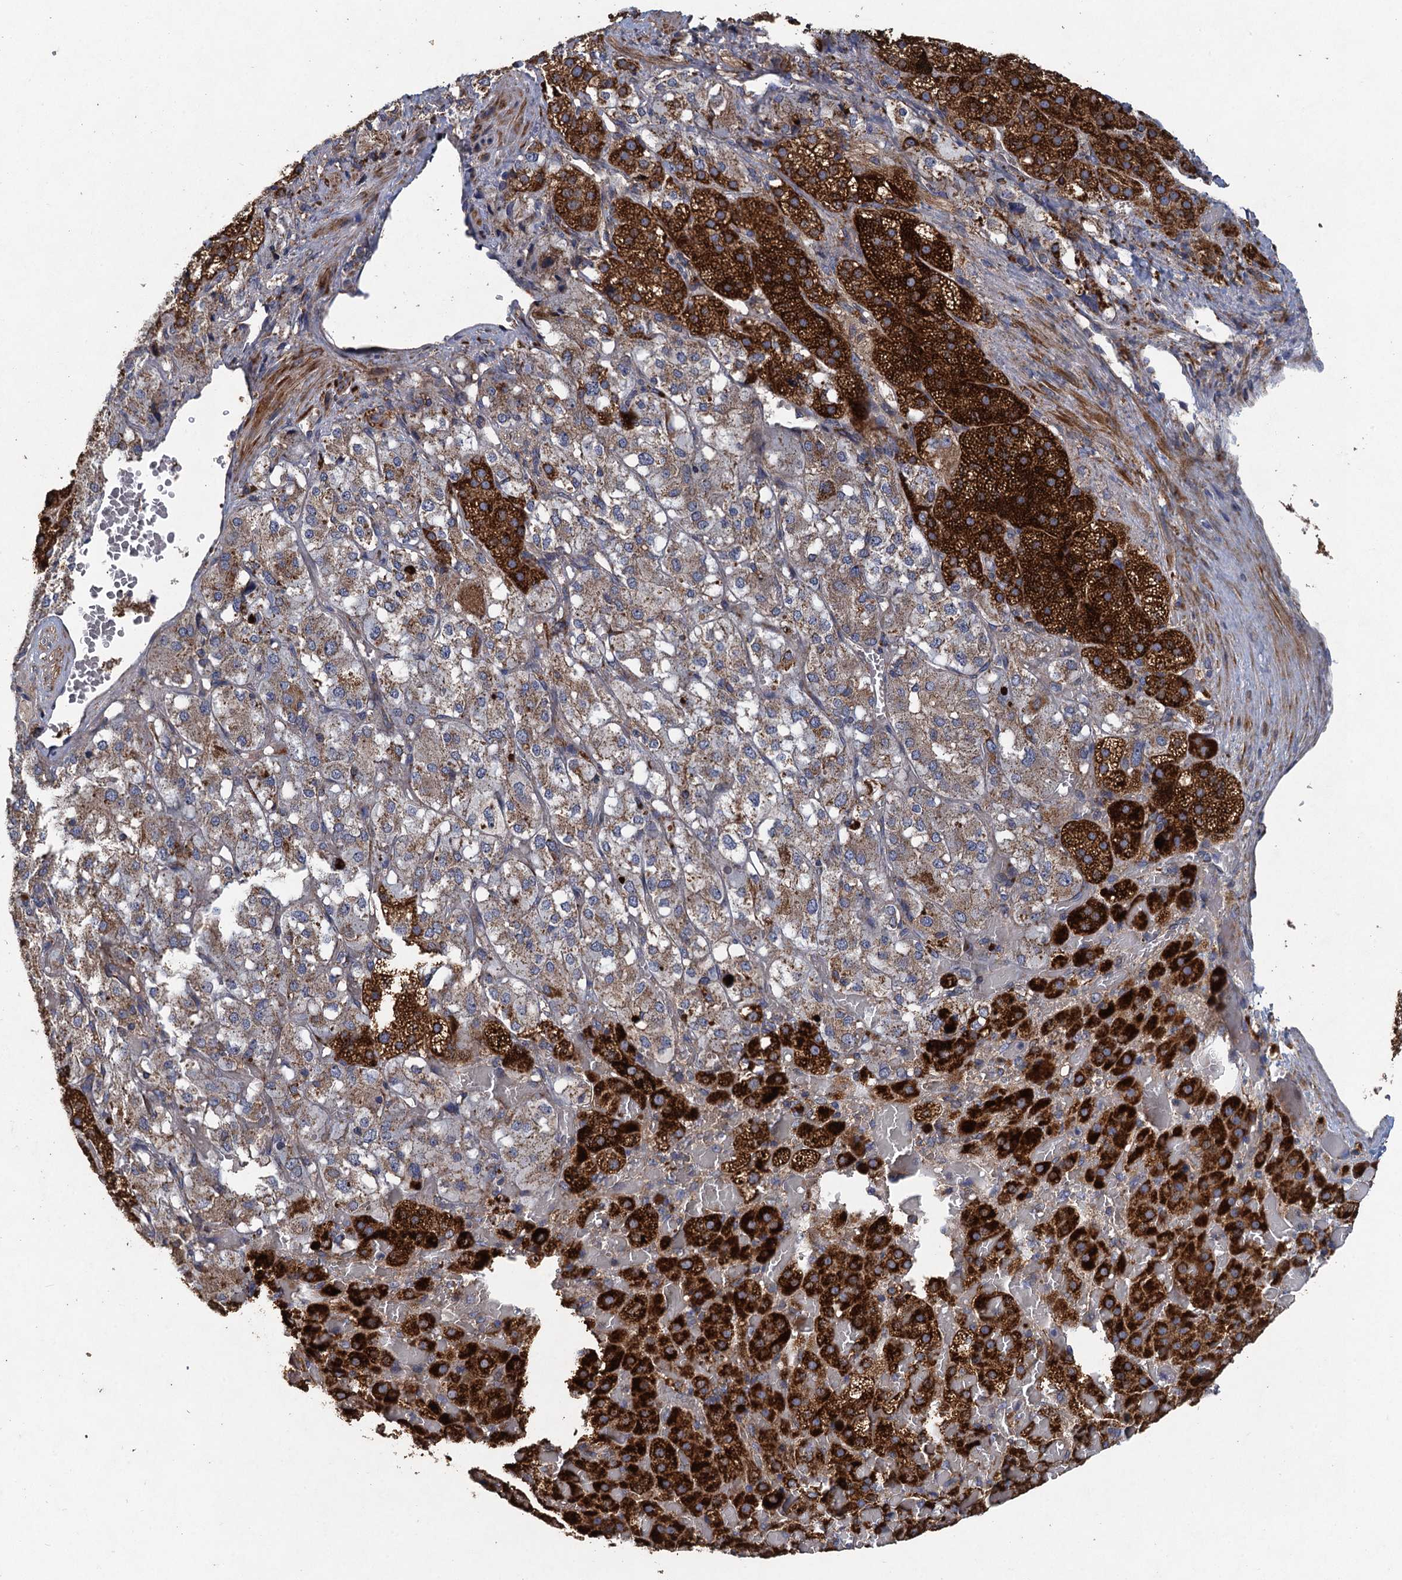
{"staining": {"intensity": "strong", "quantity": ">75%", "location": "cytoplasmic/membranous"}, "tissue": "adrenal gland", "cell_type": "Glandular cells", "image_type": "normal", "snomed": [{"axis": "morphology", "description": "Normal tissue, NOS"}, {"axis": "topography", "description": "Adrenal gland"}], "caption": "High-power microscopy captured an immunohistochemistry (IHC) micrograph of unremarkable adrenal gland, revealing strong cytoplasmic/membranous positivity in approximately >75% of glandular cells. The staining is performed using DAB brown chromogen to label protein expression. The nuclei are counter-stained blue using hematoxylin.", "gene": "BCS1L", "patient": {"sex": "female", "age": 59}}